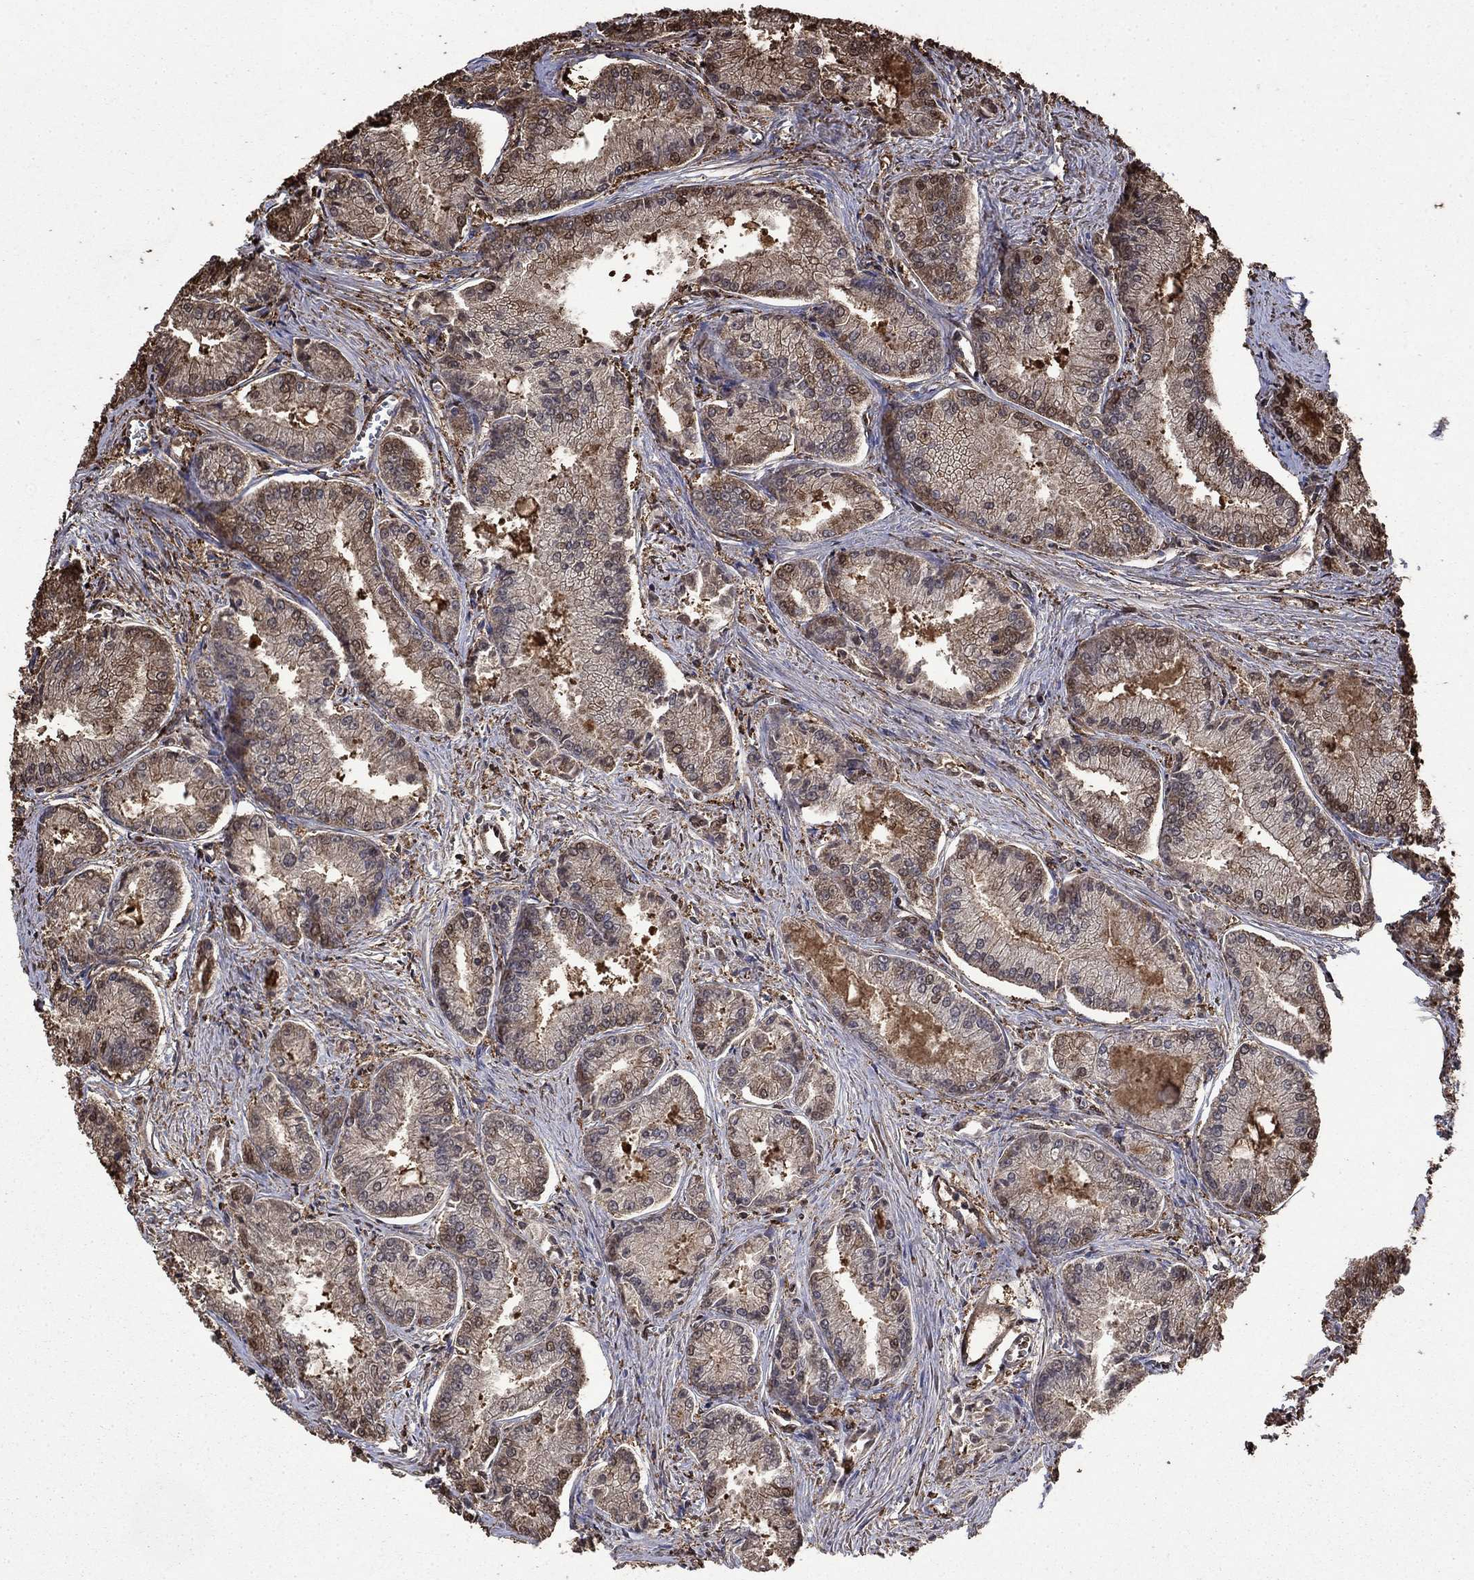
{"staining": {"intensity": "moderate", "quantity": "<25%", "location": "nuclear"}, "tissue": "prostate cancer", "cell_type": "Tumor cells", "image_type": "cancer", "snomed": [{"axis": "morphology", "description": "Adenocarcinoma, NOS"}, {"axis": "morphology", "description": "Adenocarcinoma, High grade"}, {"axis": "topography", "description": "Prostate"}], "caption": "Immunohistochemical staining of human prostate cancer (high-grade adenocarcinoma) reveals moderate nuclear protein positivity in about <25% of tumor cells.", "gene": "GAPDH", "patient": {"sex": "male", "age": 70}}